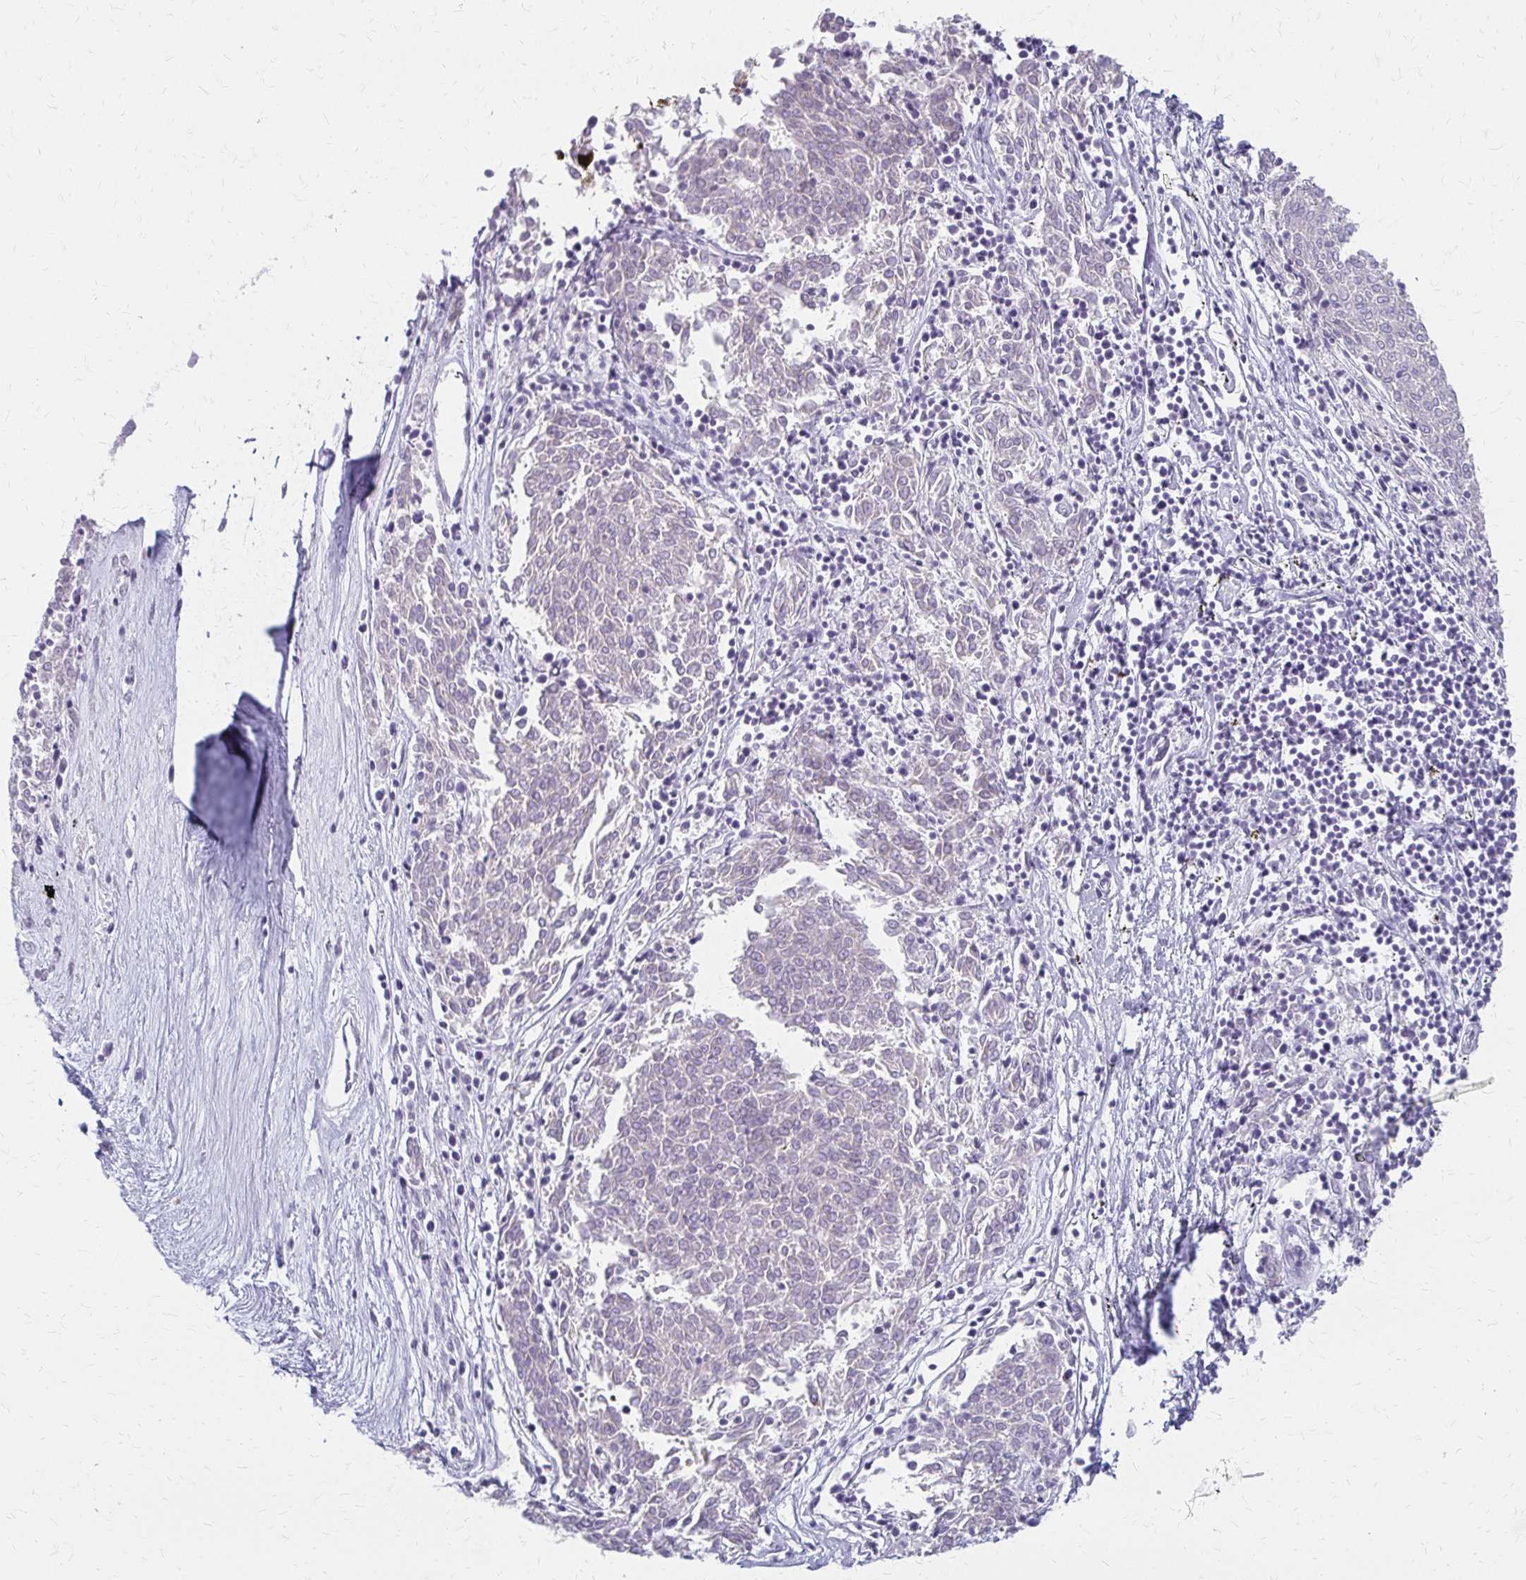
{"staining": {"intensity": "negative", "quantity": "none", "location": "none"}, "tissue": "melanoma", "cell_type": "Tumor cells", "image_type": "cancer", "snomed": [{"axis": "morphology", "description": "Malignant melanoma, NOS"}, {"axis": "topography", "description": "Skin"}], "caption": "This image is of melanoma stained with immunohistochemistry to label a protein in brown with the nuclei are counter-stained blue. There is no positivity in tumor cells.", "gene": "ACP5", "patient": {"sex": "female", "age": 72}}